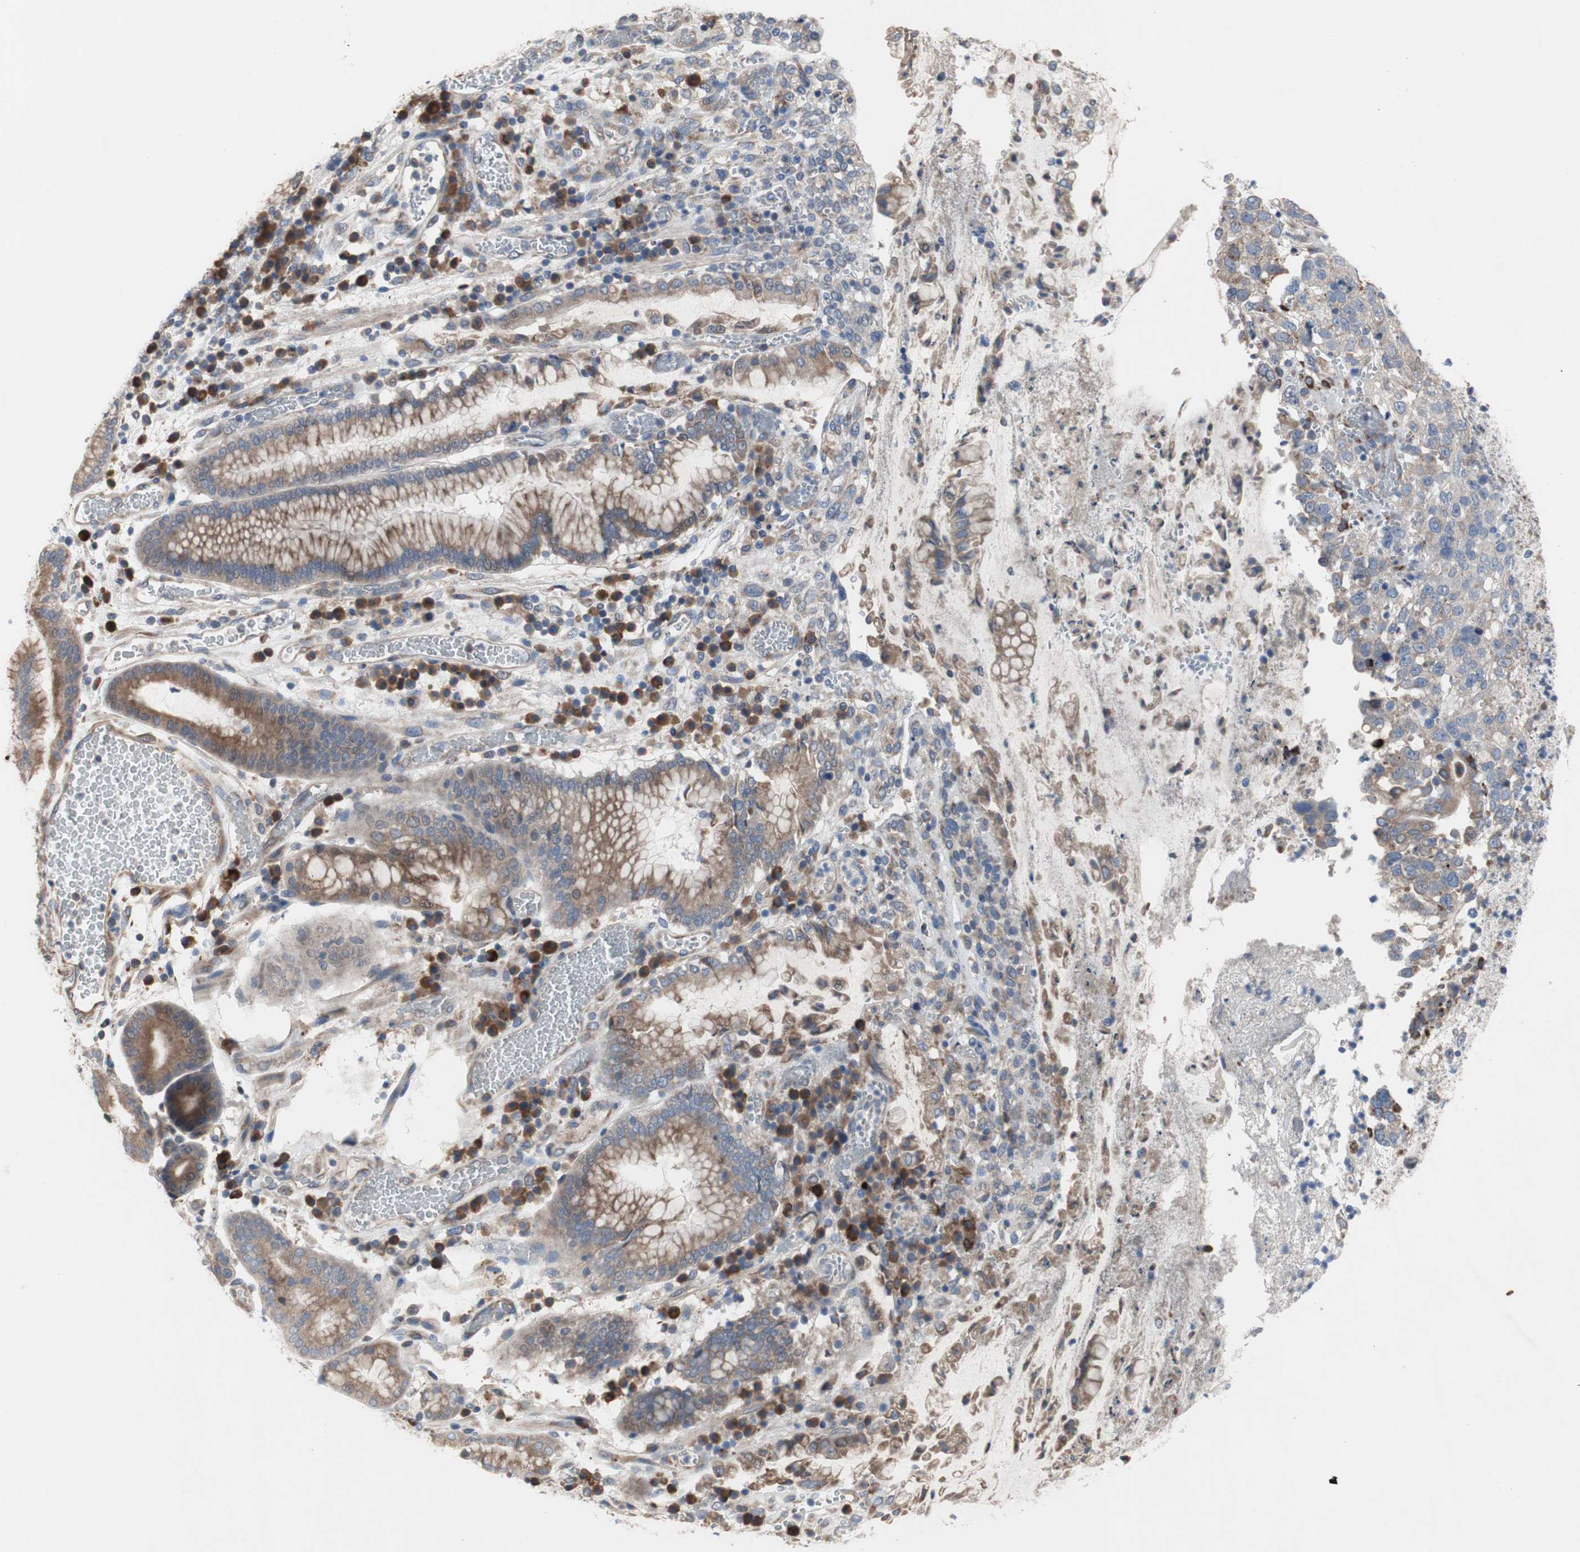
{"staining": {"intensity": "moderate", "quantity": "25%-75%", "location": "cytoplasmic/membranous"}, "tissue": "stomach cancer", "cell_type": "Tumor cells", "image_type": "cancer", "snomed": [{"axis": "morphology", "description": "Normal tissue, NOS"}, {"axis": "morphology", "description": "Adenocarcinoma, NOS"}, {"axis": "topography", "description": "Stomach"}], "caption": "Human stomach cancer stained with a protein marker reveals moderate staining in tumor cells.", "gene": "TTC14", "patient": {"sex": "male", "age": 48}}